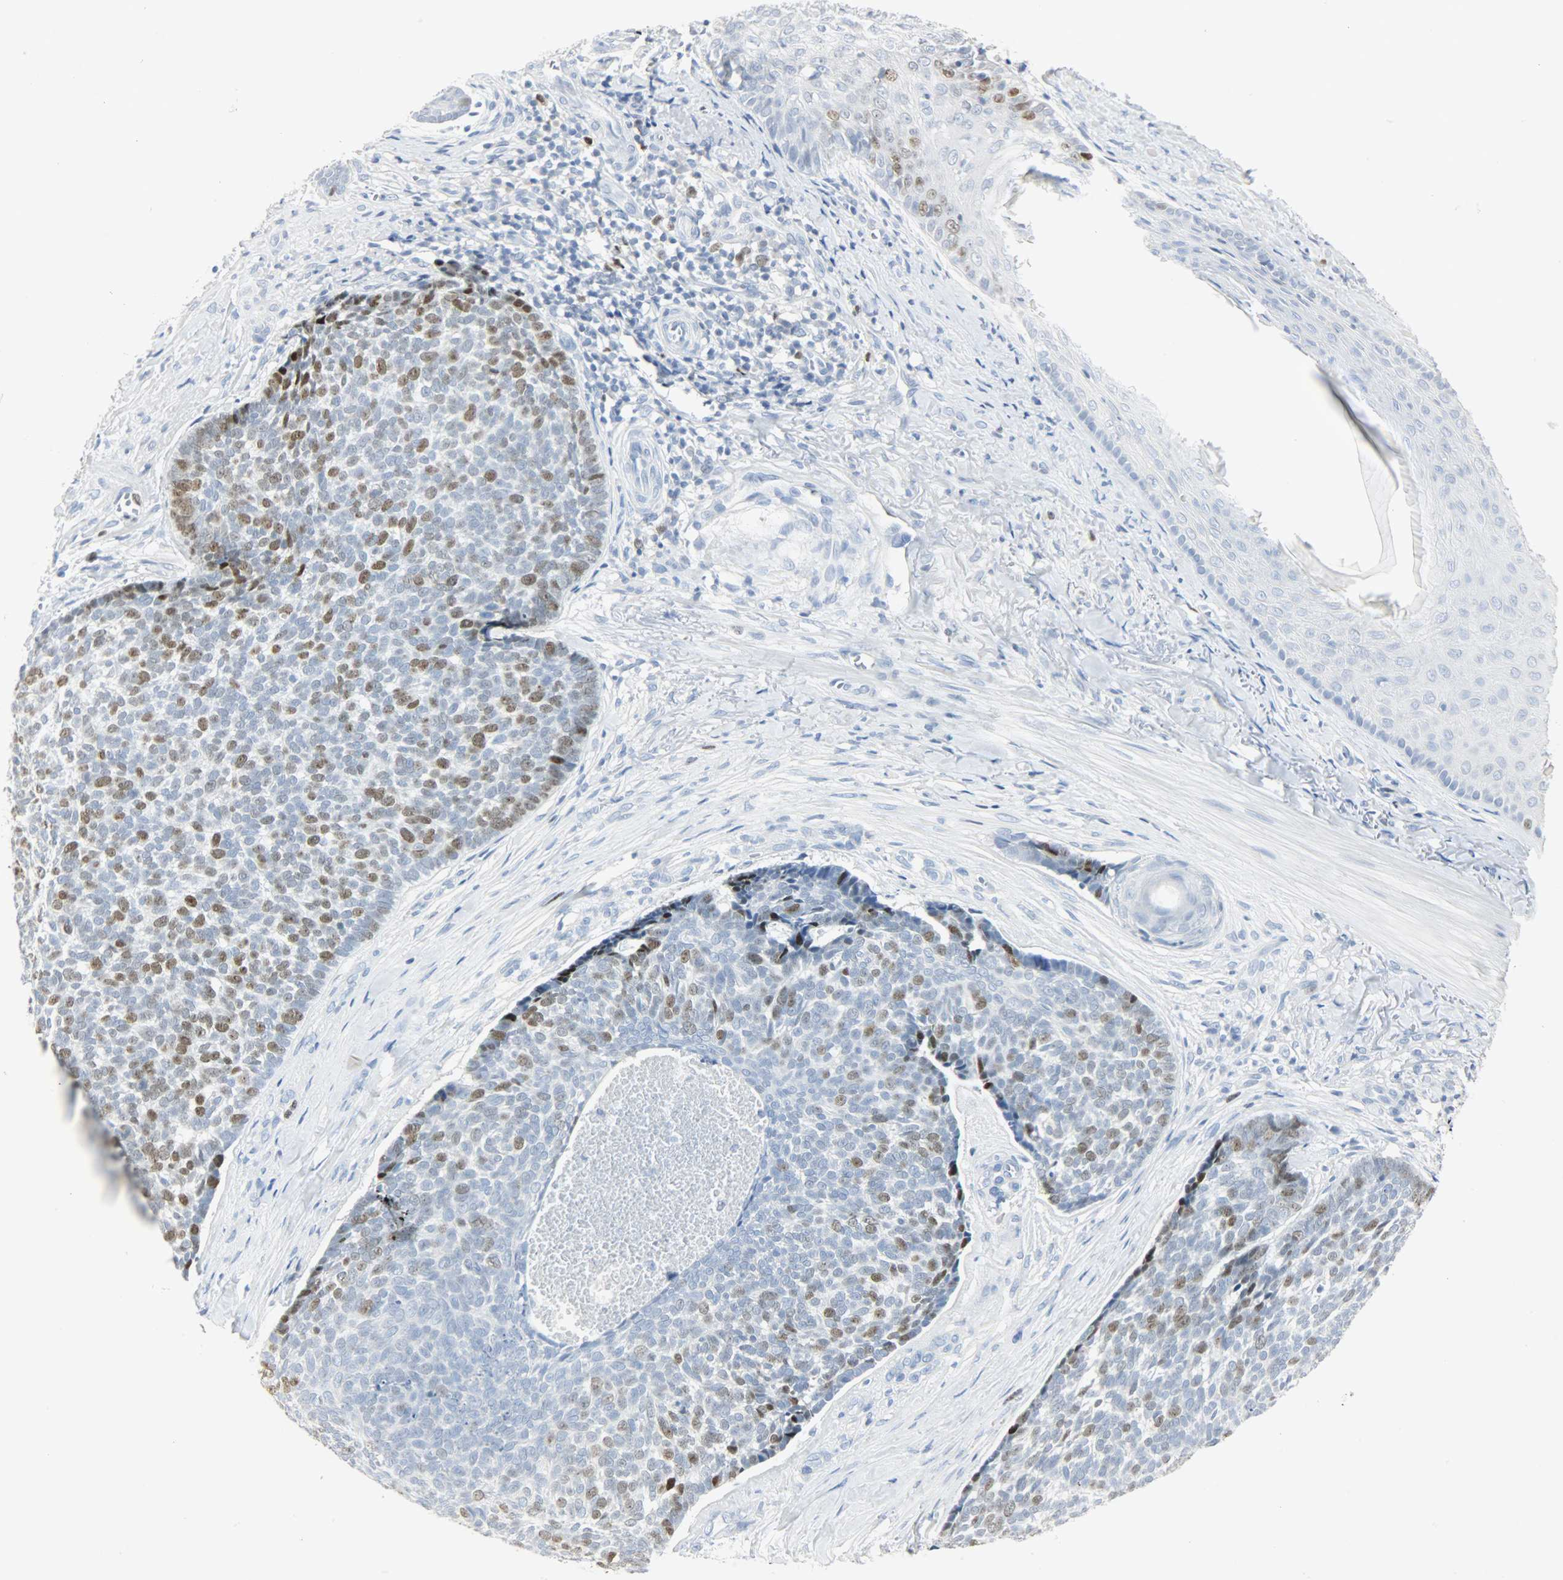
{"staining": {"intensity": "moderate", "quantity": "<25%", "location": "nuclear"}, "tissue": "skin cancer", "cell_type": "Tumor cells", "image_type": "cancer", "snomed": [{"axis": "morphology", "description": "Basal cell carcinoma"}, {"axis": "topography", "description": "Skin"}], "caption": "Skin cancer tissue displays moderate nuclear staining in approximately <25% of tumor cells", "gene": "HELLS", "patient": {"sex": "male", "age": 84}}